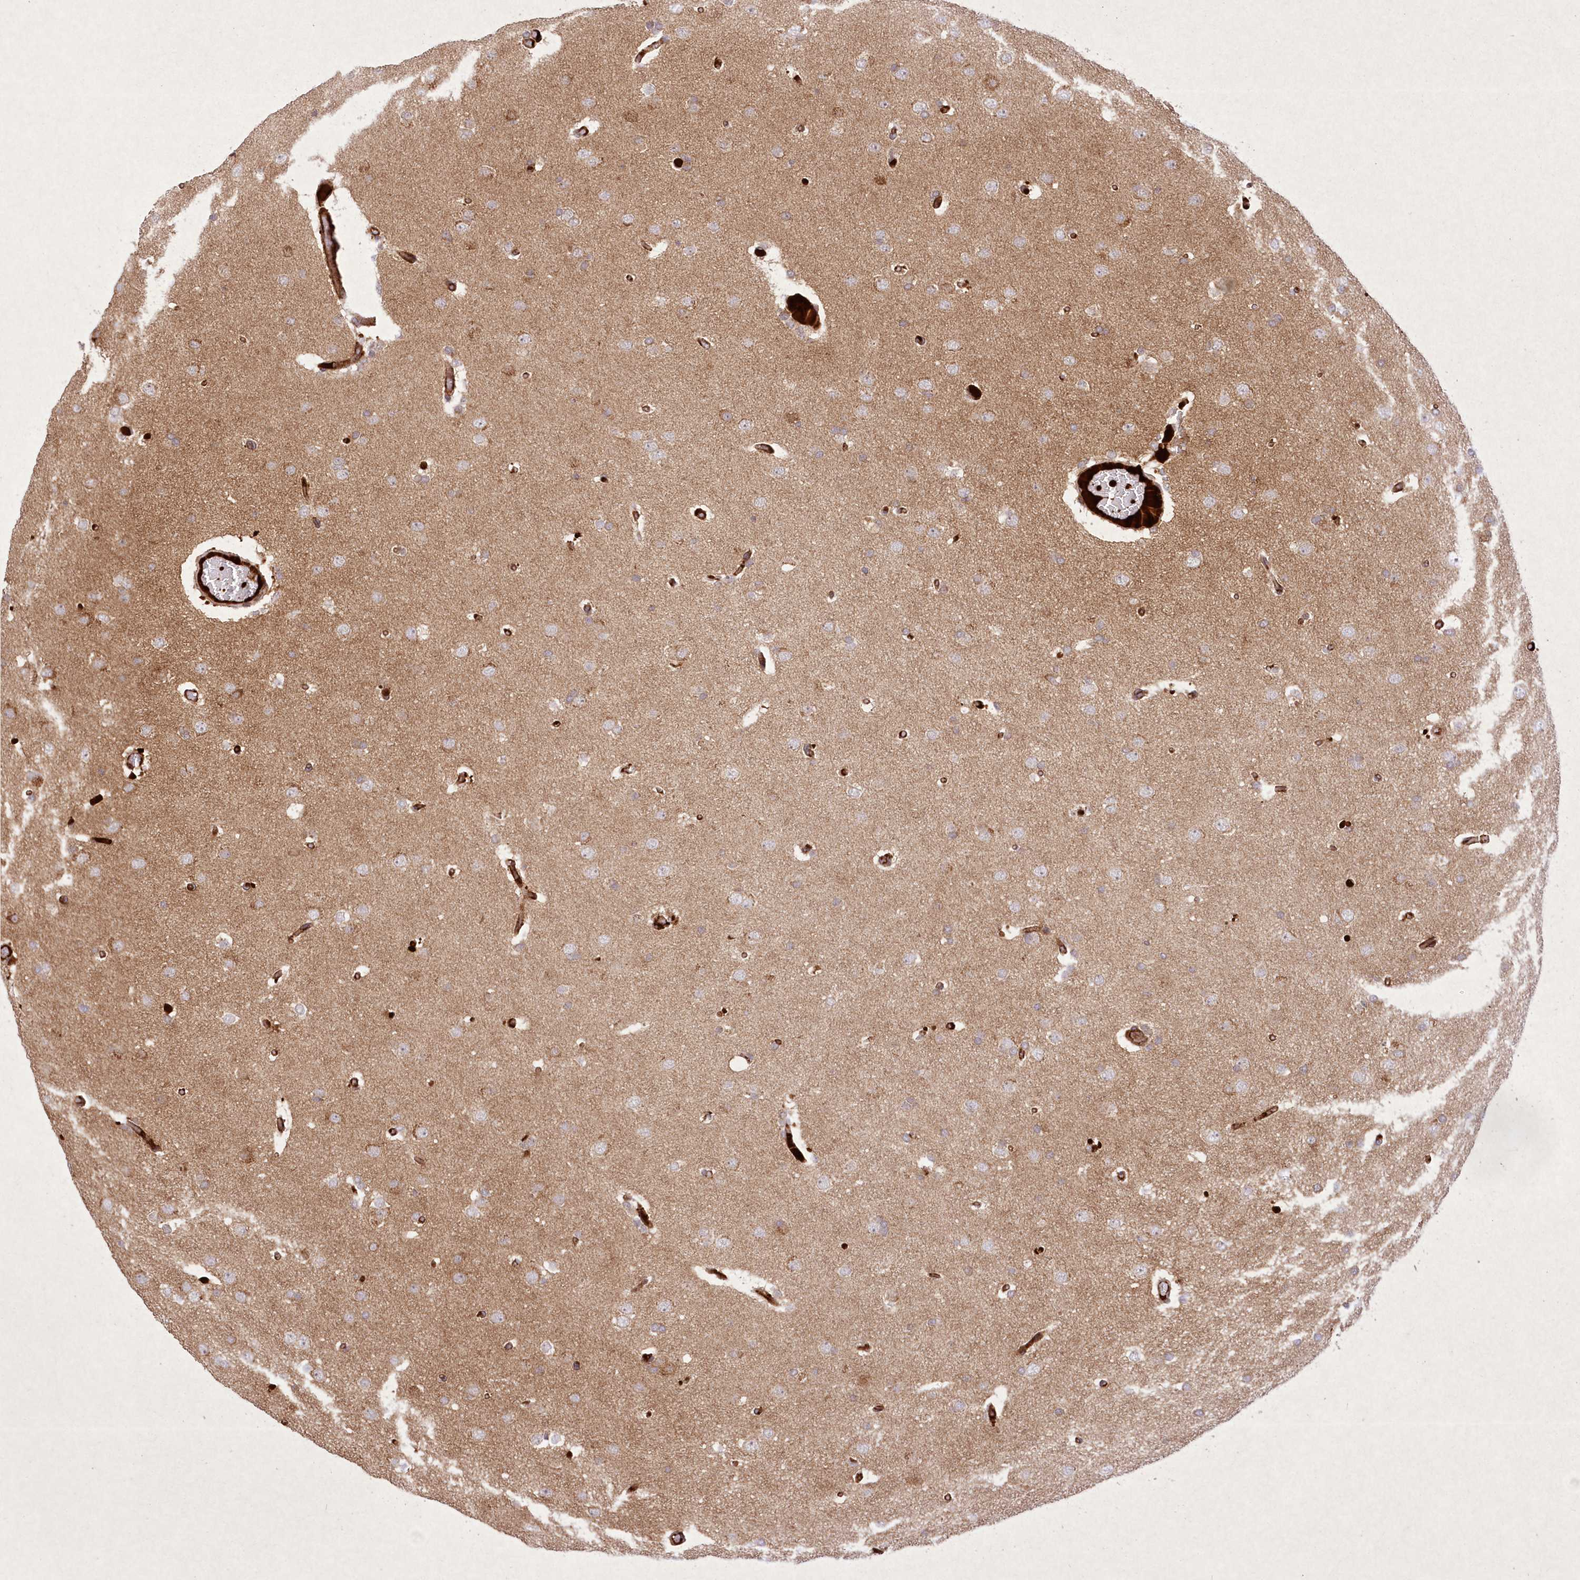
{"staining": {"intensity": "moderate", "quantity": "<25%", "location": "cytoplasmic/membranous"}, "tissue": "glioma", "cell_type": "Tumor cells", "image_type": "cancer", "snomed": [{"axis": "morphology", "description": "Glioma, malignant, High grade"}, {"axis": "topography", "description": "Cerebral cortex"}], "caption": "The micrograph displays staining of high-grade glioma (malignant), revealing moderate cytoplasmic/membranous protein positivity (brown color) within tumor cells.", "gene": "APOM", "patient": {"sex": "female", "age": 36}}